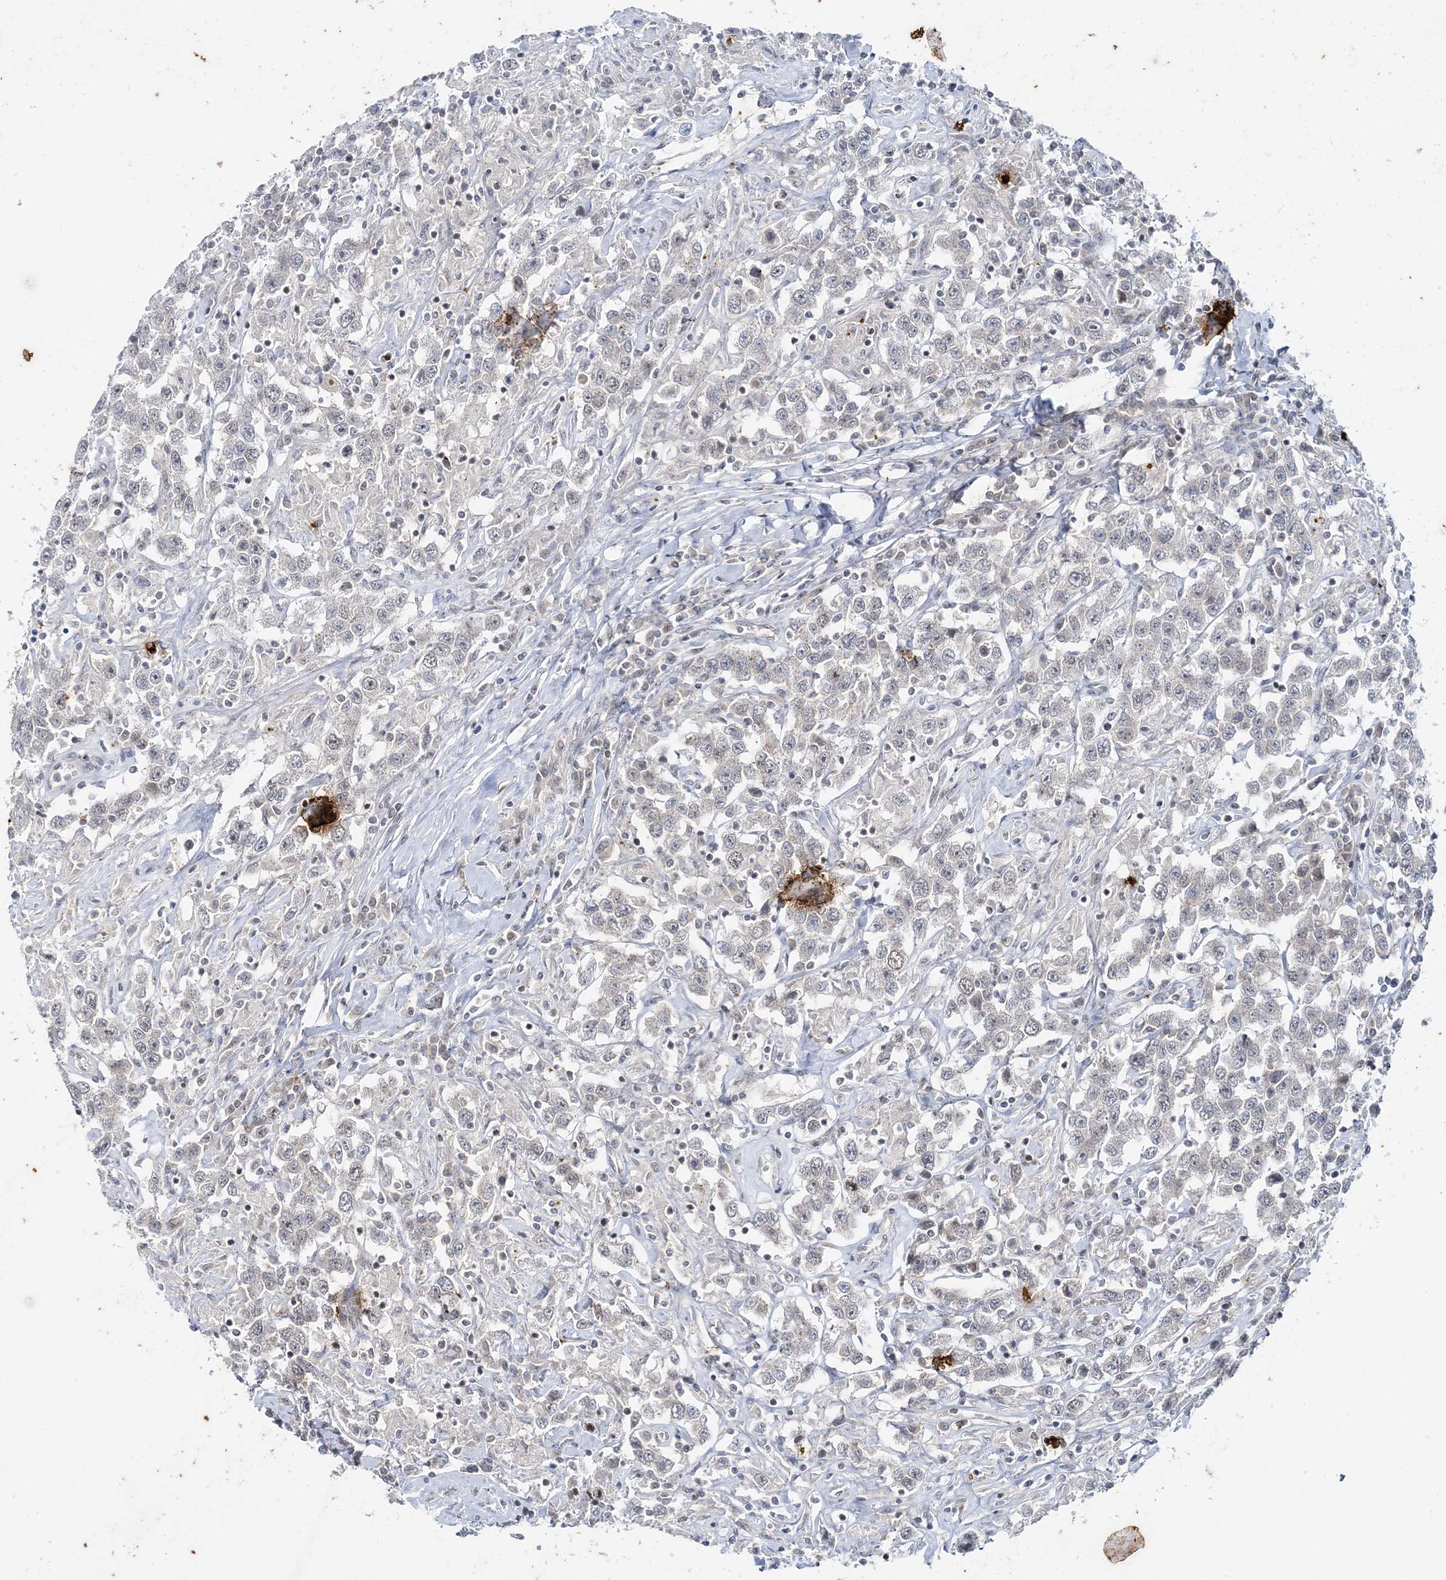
{"staining": {"intensity": "negative", "quantity": "none", "location": "none"}, "tissue": "testis cancer", "cell_type": "Tumor cells", "image_type": "cancer", "snomed": [{"axis": "morphology", "description": "Seminoma, NOS"}, {"axis": "topography", "description": "Testis"}], "caption": "An IHC photomicrograph of testis seminoma is shown. There is no staining in tumor cells of testis seminoma.", "gene": "LEXM", "patient": {"sex": "male", "age": 41}}